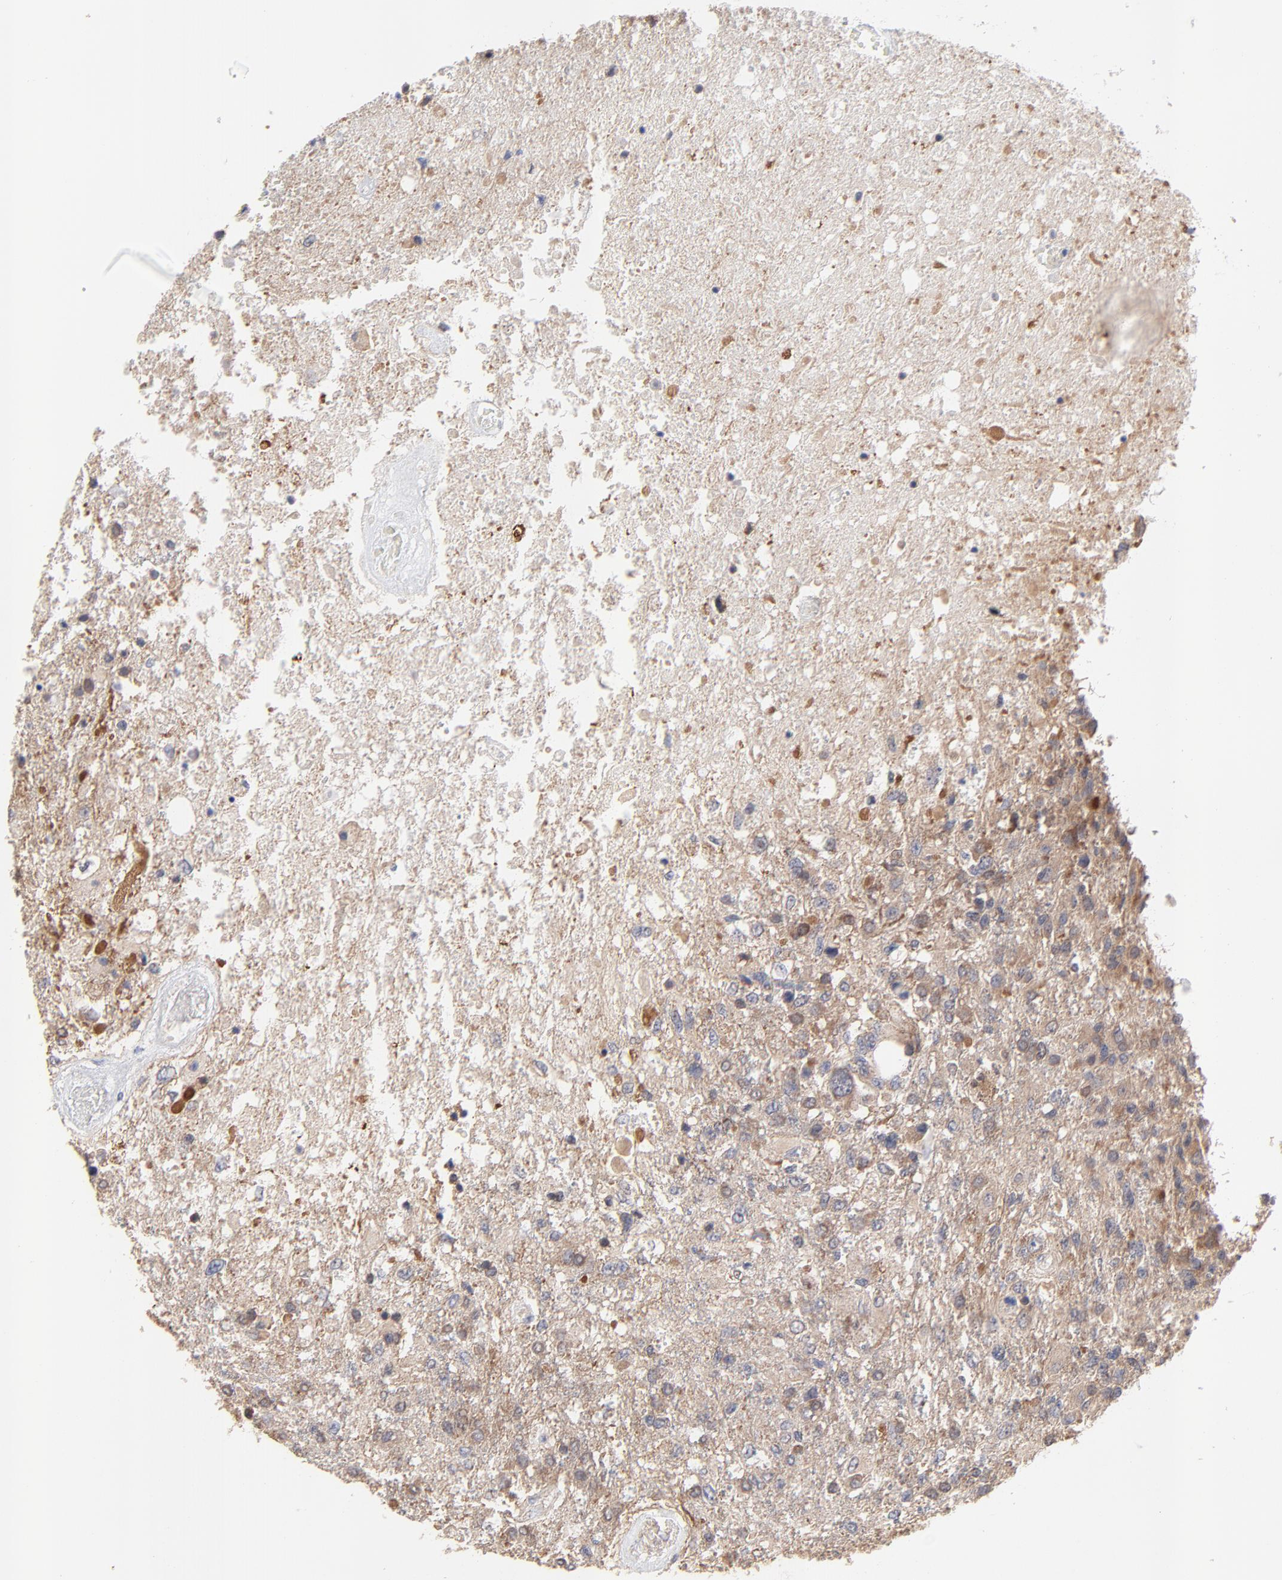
{"staining": {"intensity": "weak", "quantity": "25%-75%", "location": "cytoplasmic/membranous"}, "tissue": "glioma", "cell_type": "Tumor cells", "image_type": "cancer", "snomed": [{"axis": "morphology", "description": "Glioma, malignant, High grade"}, {"axis": "topography", "description": "Cerebral cortex"}], "caption": "This image reveals IHC staining of malignant glioma (high-grade), with low weak cytoplasmic/membranous expression in approximately 25%-75% of tumor cells.", "gene": "PCMT1", "patient": {"sex": "male", "age": 79}}